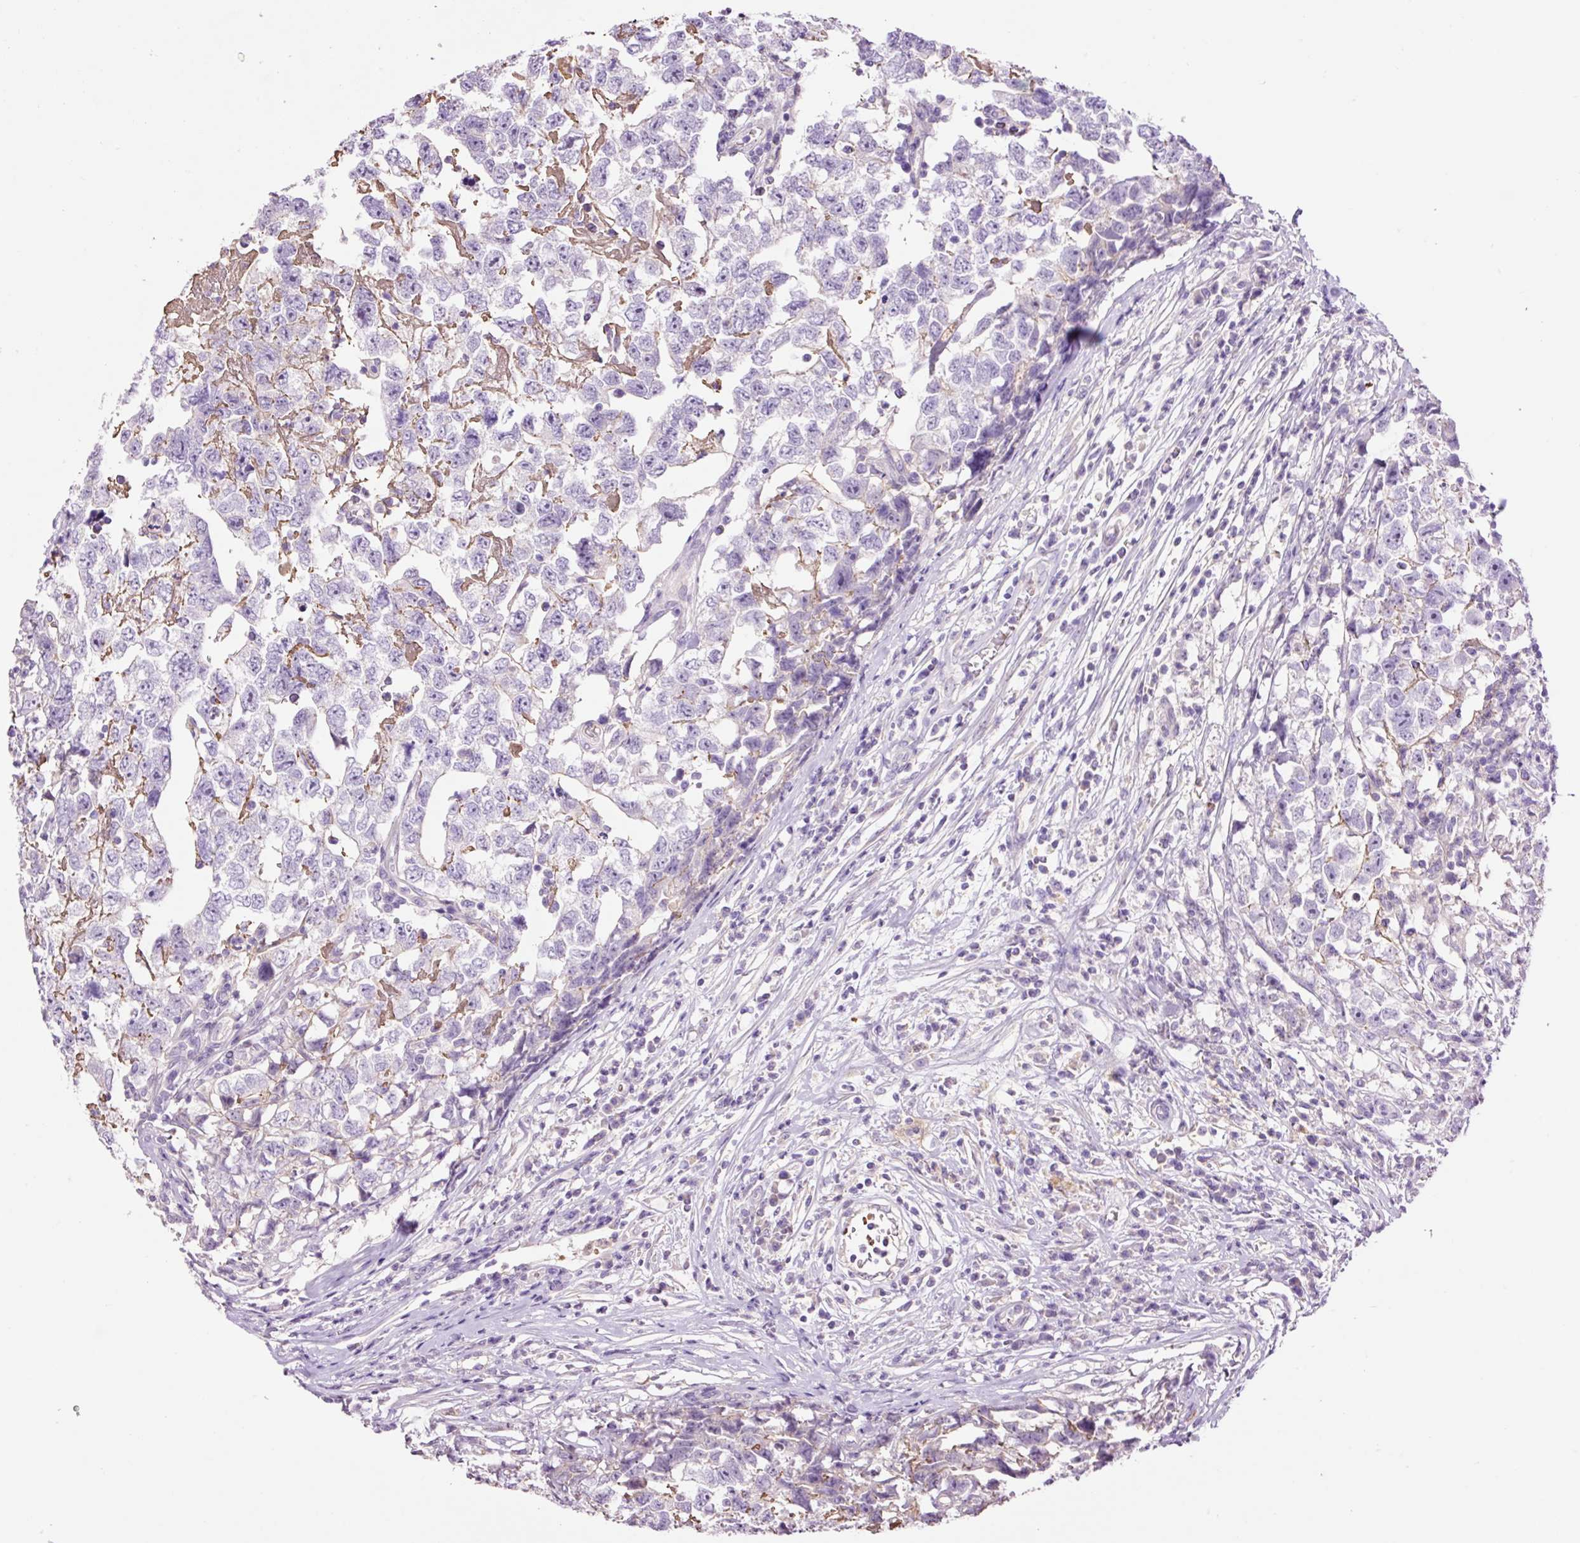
{"staining": {"intensity": "negative", "quantity": "none", "location": "none"}, "tissue": "testis cancer", "cell_type": "Tumor cells", "image_type": "cancer", "snomed": [{"axis": "morphology", "description": "Carcinoma, Embryonal, NOS"}, {"axis": "topography", "description": "Testis"}], "caption": "Immunohistochemistry micrograph of embryonal carcinoma (testis) stained for a protein (brown), which demonstrates no staining in tumor cells.", "gene": "TMEM235", "patient": {"sex": "male", "age": 22}}